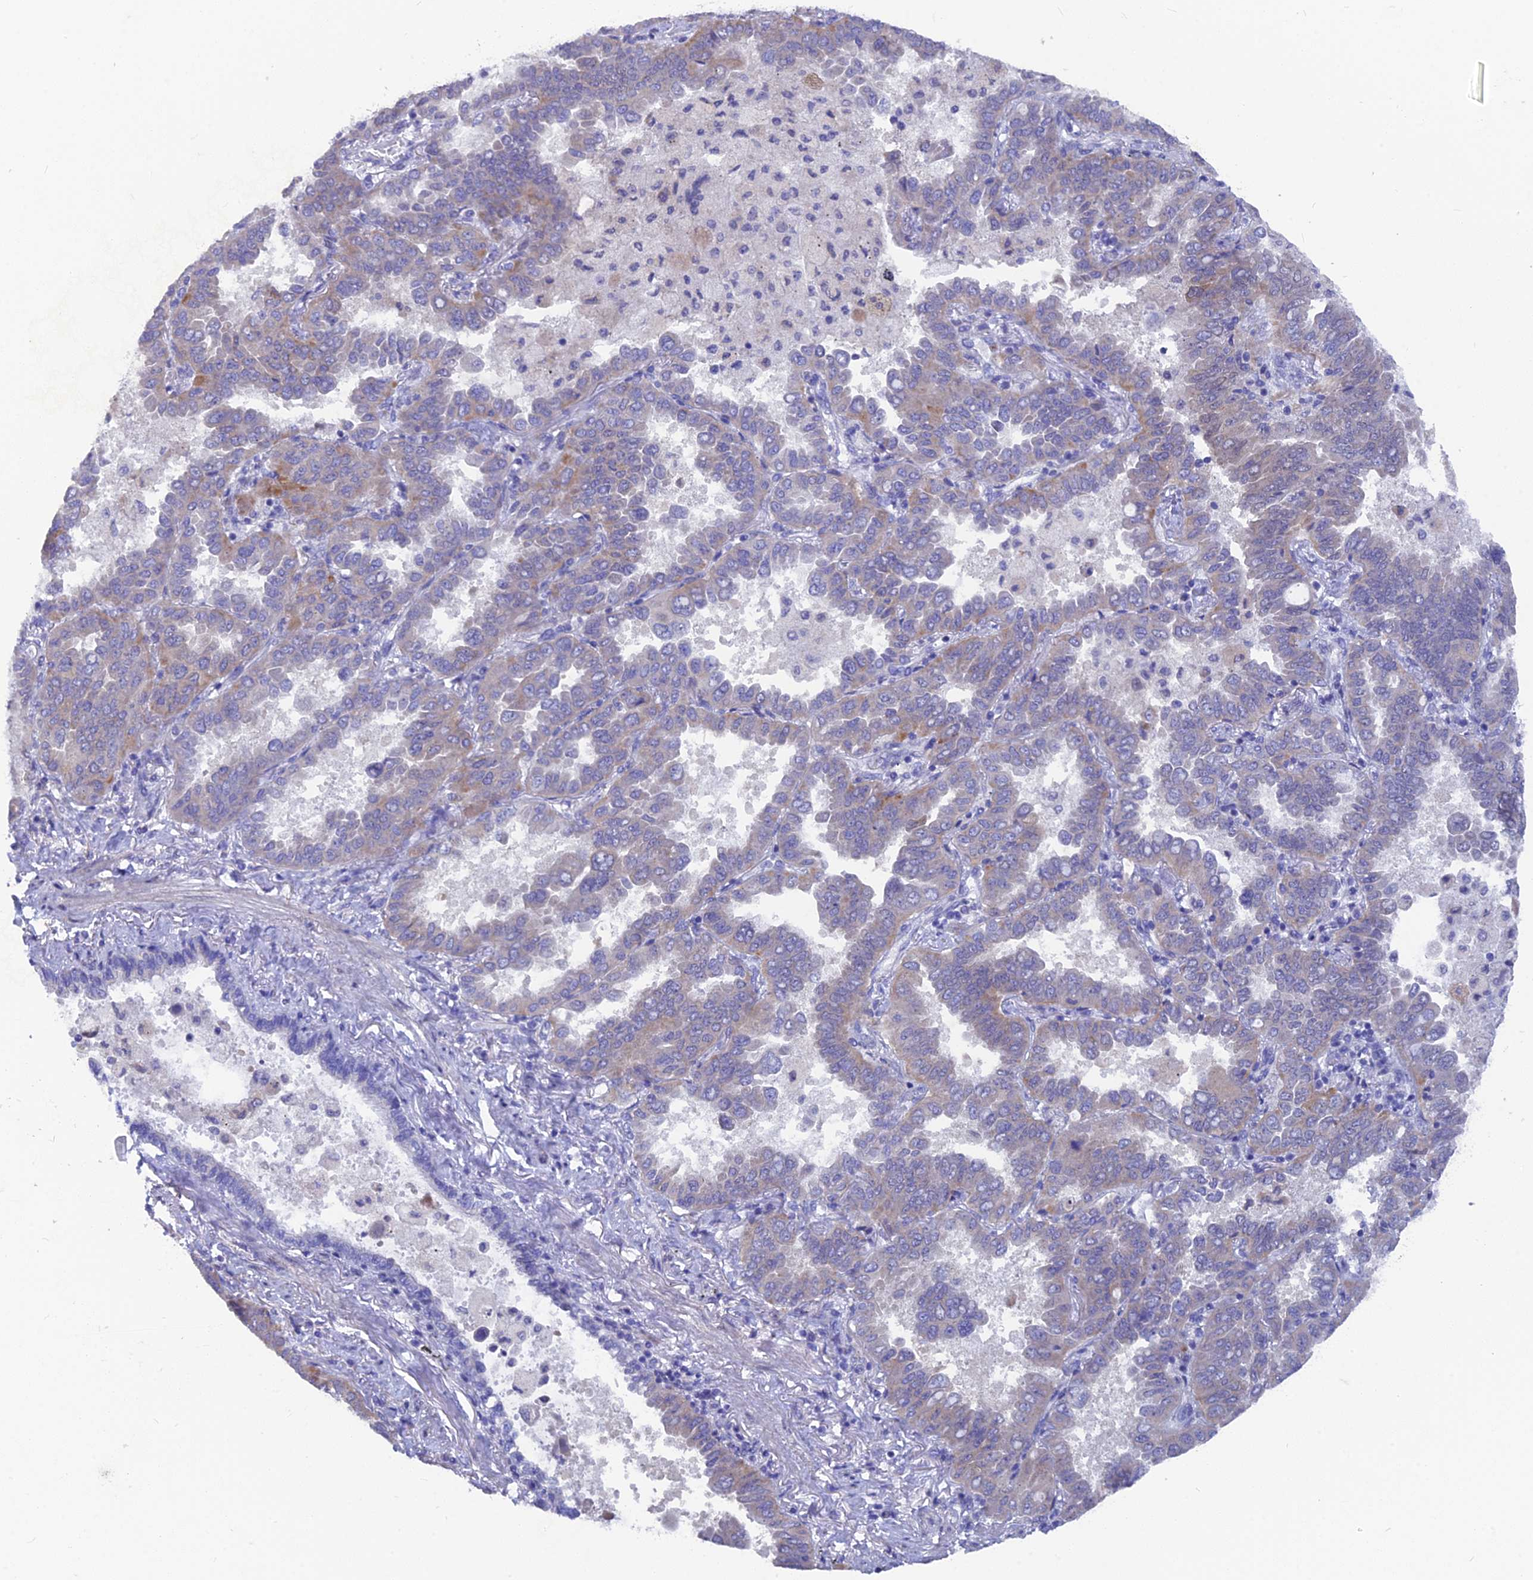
{"staining": {"intensity": "weak", "quantity": "<25%", "location": "cytoplasmic/membranous"}, "tissue": "lung cancer", "cell_type": "Tumor cells", "image_type": "cancer", "snomed": [{"axis": "morphology", "description": "Adenocarcinoma, NOS"}, {"axis": "topography", "description": "Lung"}], "caption": "There is no significant staining in tumor cells of lung adenocarcinoma. Nuclei are stained in blue.", "gene": "AK4", "patient": {"sex": "male", "age": 64}}